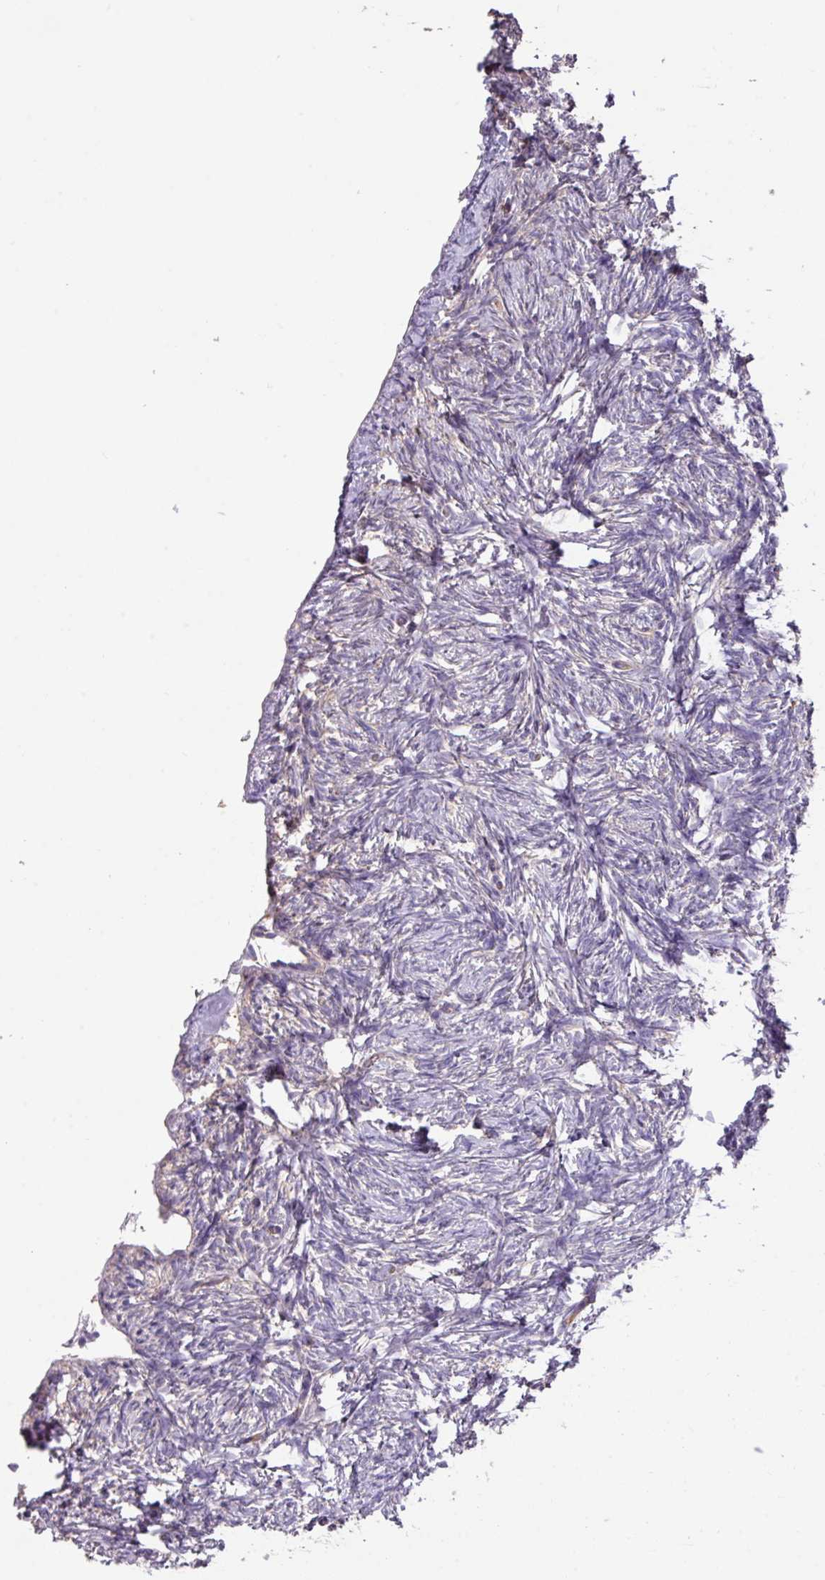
{"staining": {"intensity": "negative", "quantity": "none", "location": "none"}, "tissue": "ovary", "cell_type": "Ovarian stroma cells", "image_type": "normal", "snomed": [{"axis": "morphology", "description": "Normal tissue, NOS"}, {"axis": "topography", "description": "Ovary"}], "caption": "High power microscopy image of an IHC photomicrograph of normal ovary, revealing no significant staining in ovarian stroma cells. Brightfield microscopy of immunohistochemistry (IHC) stained with DAB (3,3'-diaminobenzidine) (brown) and hematoxylin (blue), captured at high magnification.", "gene": "CALML4", "patient": {"sex": "female", "age": 51}}